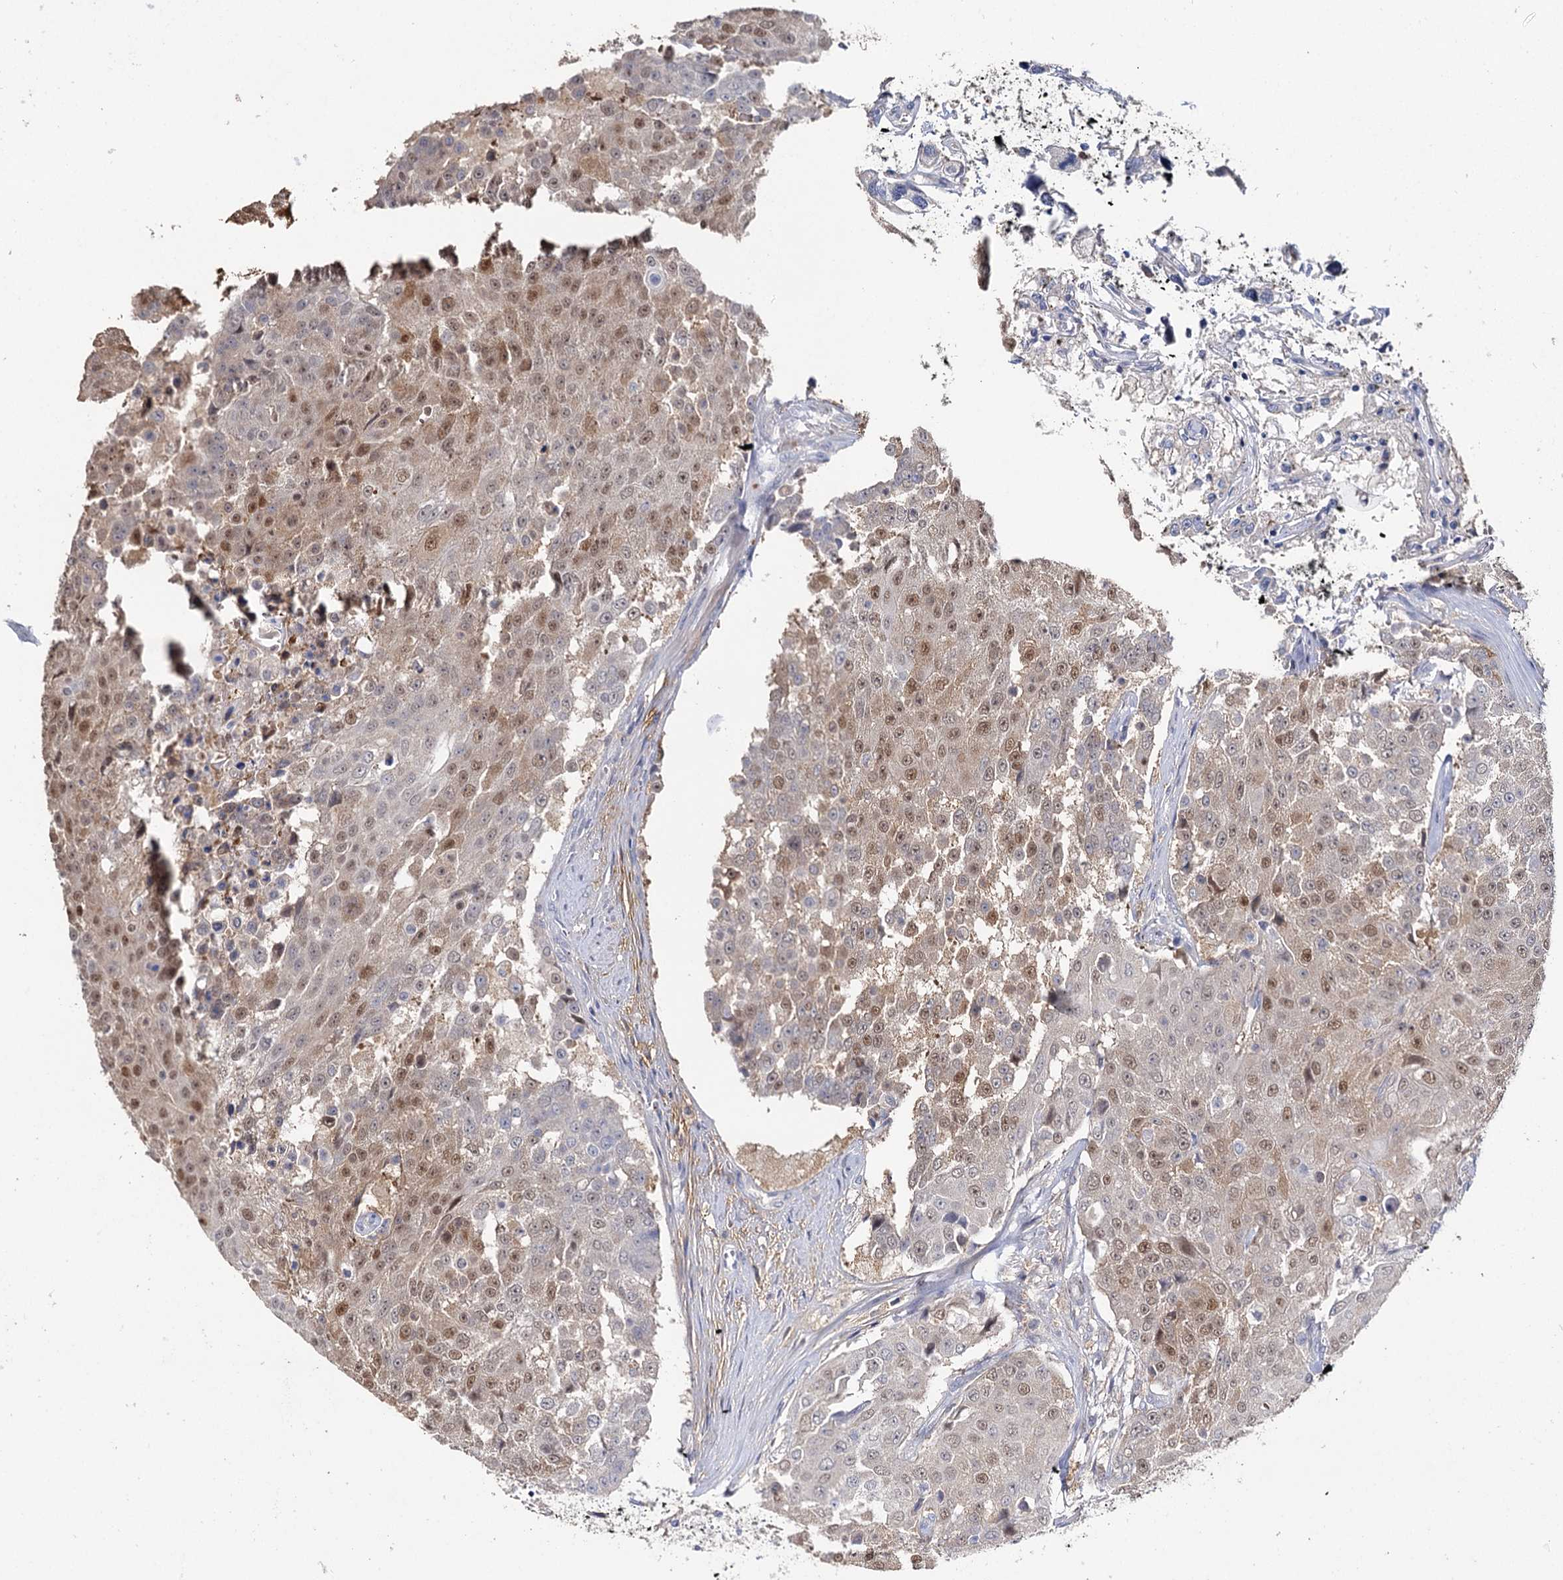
{"staining": {"intensity": "moderate", "quantity": ">75%", "location": "nuclear"}, "tissue": "urothelial cancer", "cell_type": "Tumor cells", "image_type": "cancer", "snomed": [{"axis": "morphology", "description": "Urothelial carcinoma, High grade"}, {"axis": "topography", "description": "Urinary bladder"}], "caption": "Protein expression by IHC exhibits moderate nuclear staining in approximately >75% of tumor cells in urothelial cancer.", "gene": "DNAH6", "patient": {"sex": "female", "age": 63}}